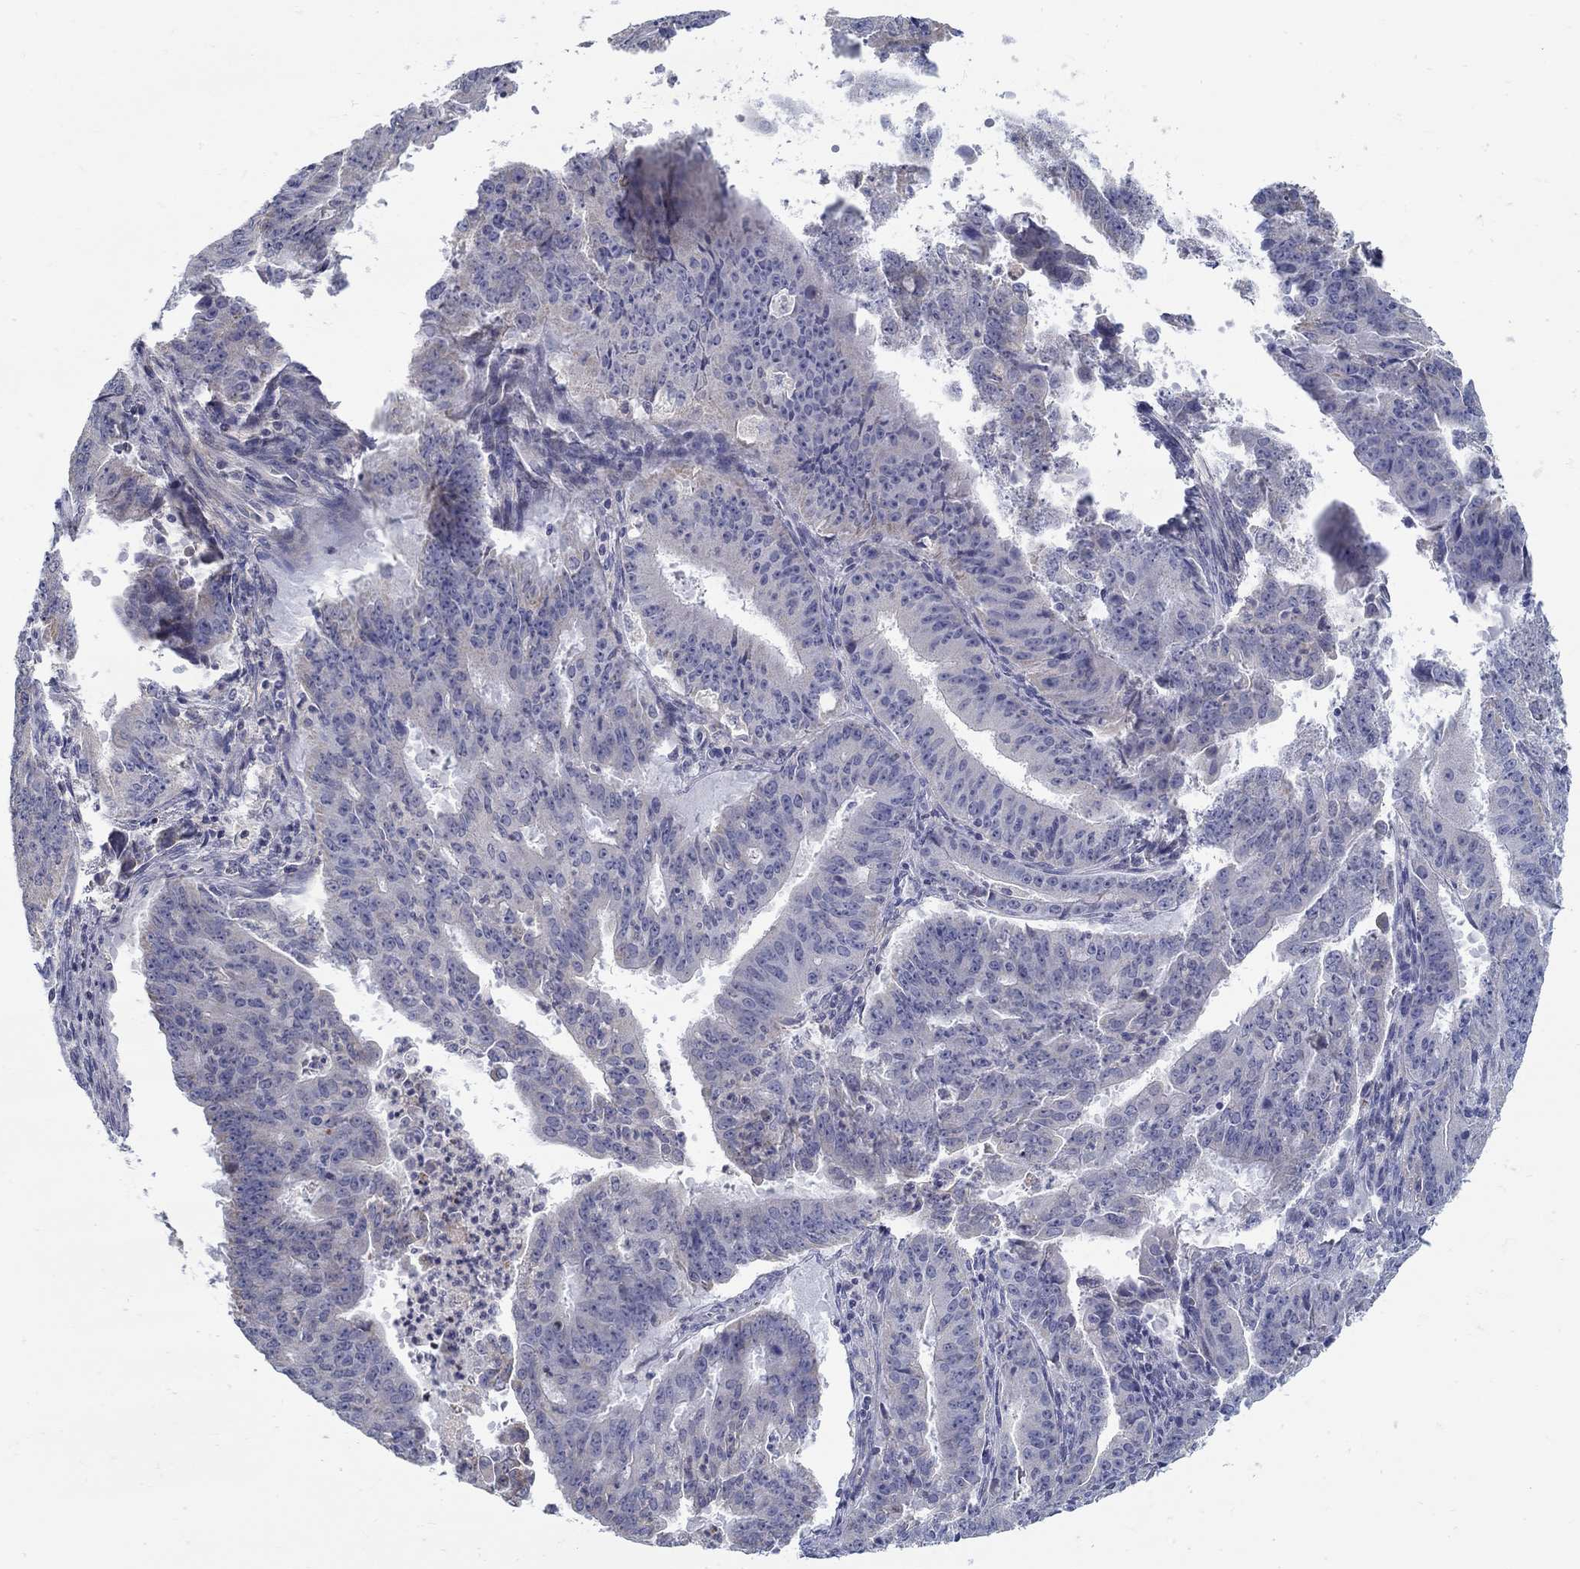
{"staining": {"intensity": "negative", "quantity": "none", "location": "none"}, "tissue": "ovarian cancer", "cell_type": "Tumor cells", "image_type": "cancer", "snomed": [{"axis": "morphology", "description": "Carcinoma, endometroid"}, {"axis": "topography", "description": "Ovary"}], "caption": "IHC image of human ovarian cancer (endometroid carcinoma) stained for a protein (brown), which displays no staining in tumor cells. (DAB (3,3'-diaminobenzidine) immunohistochemistry, high magnification).", "gene": "ABCA4", "patient": {"sex": "female", "age": 42}}